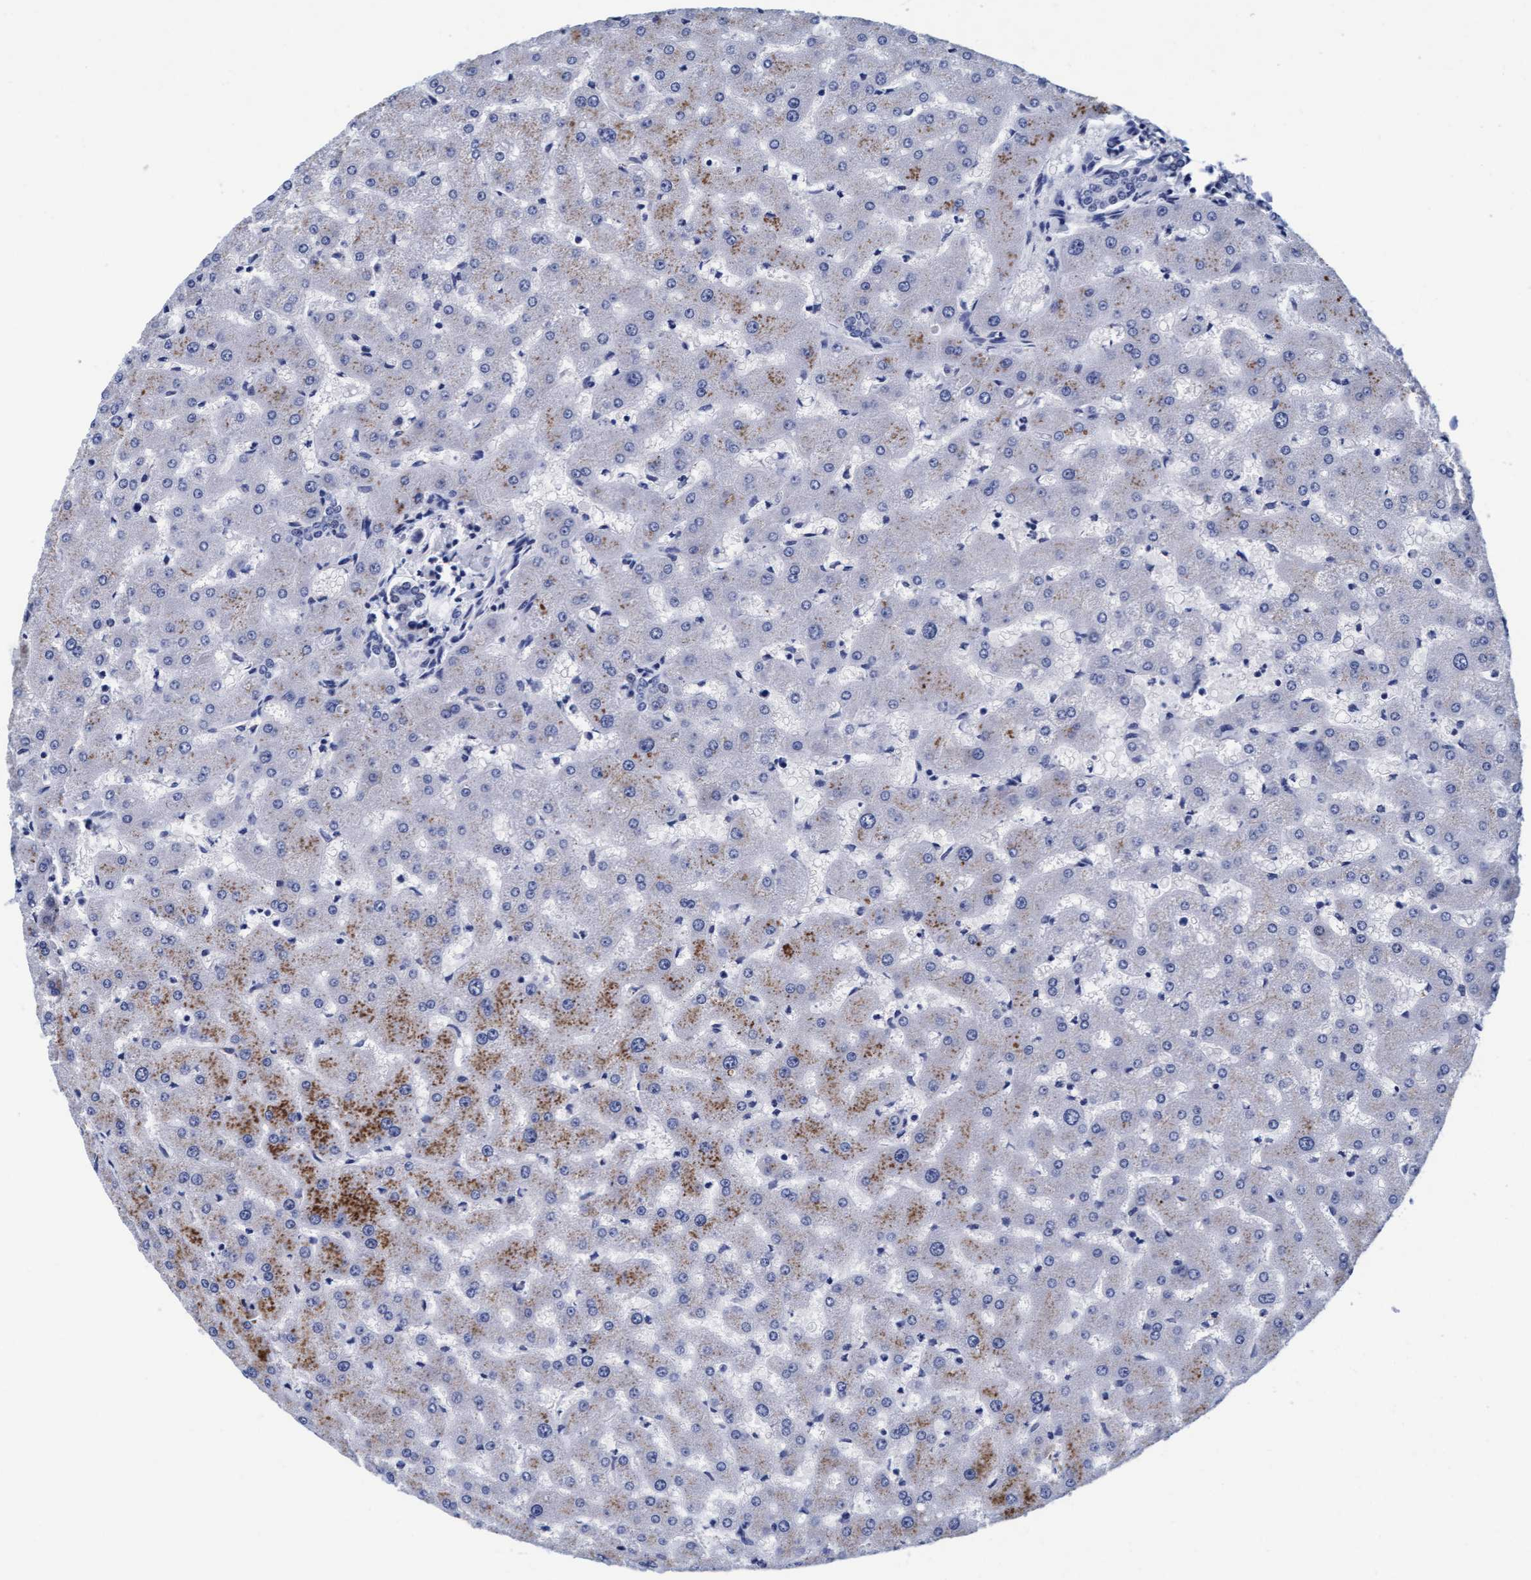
{"staining": {"intensity": "negative", "quantity": "none", "location": "none"}, "tissue": "liver", "cell_type": "Cholangiocytes", "image_type": "normal", "snomed": [{"axis": "morphology", "description": "Normal tissue, NOS"}, {"axis": "topography", "description": "Liver"}], "caption": "DAB immunohistochemical staining of unremarkable liver reveals no significant expression in cholangiocytes. (IHC, brightfield microscopy, high magnification).", "gene": "ARSG", "patient": {"sex": "female", "age": 63}}